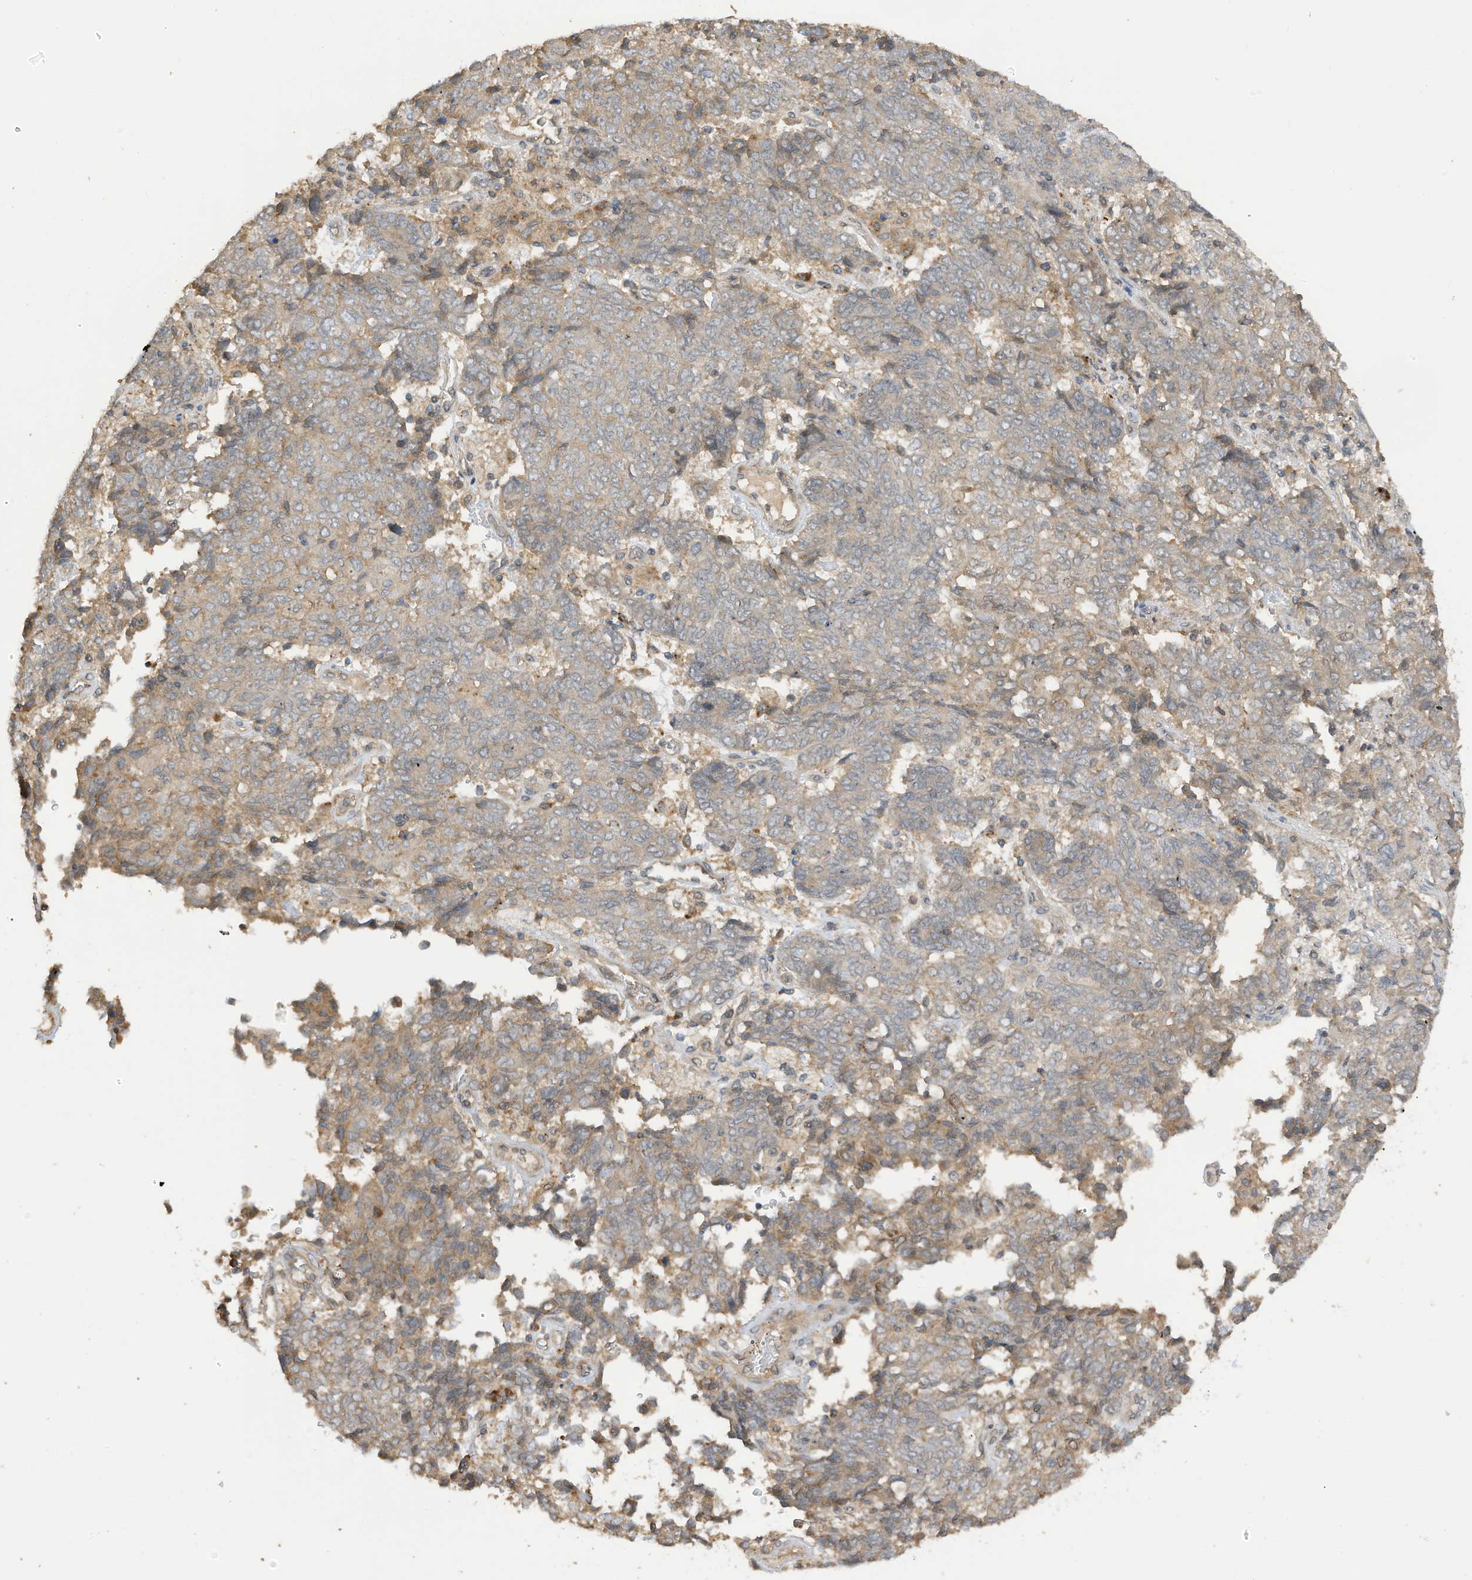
{"staining": {"intensity": "weak", "quantity": ">75%", "location": "cytoplasmic/membranous"}, "tissue": "endometrial cancer", "cell_type": "Tumor cells", "image_type": "cancer", "snomed": [{"axis": "morphology", "description": "Adenocarcinoma, NOS"}, {"axis": "topography", "description": "Endometrium"}], "caption": "Endometrial cancer stained for a protein (brown) shows weak cytoplasmic/membranous positive staining in about >75% of tumor cells.", "gene": "REC8", "patient": {"sex": "female", "age": 80}}